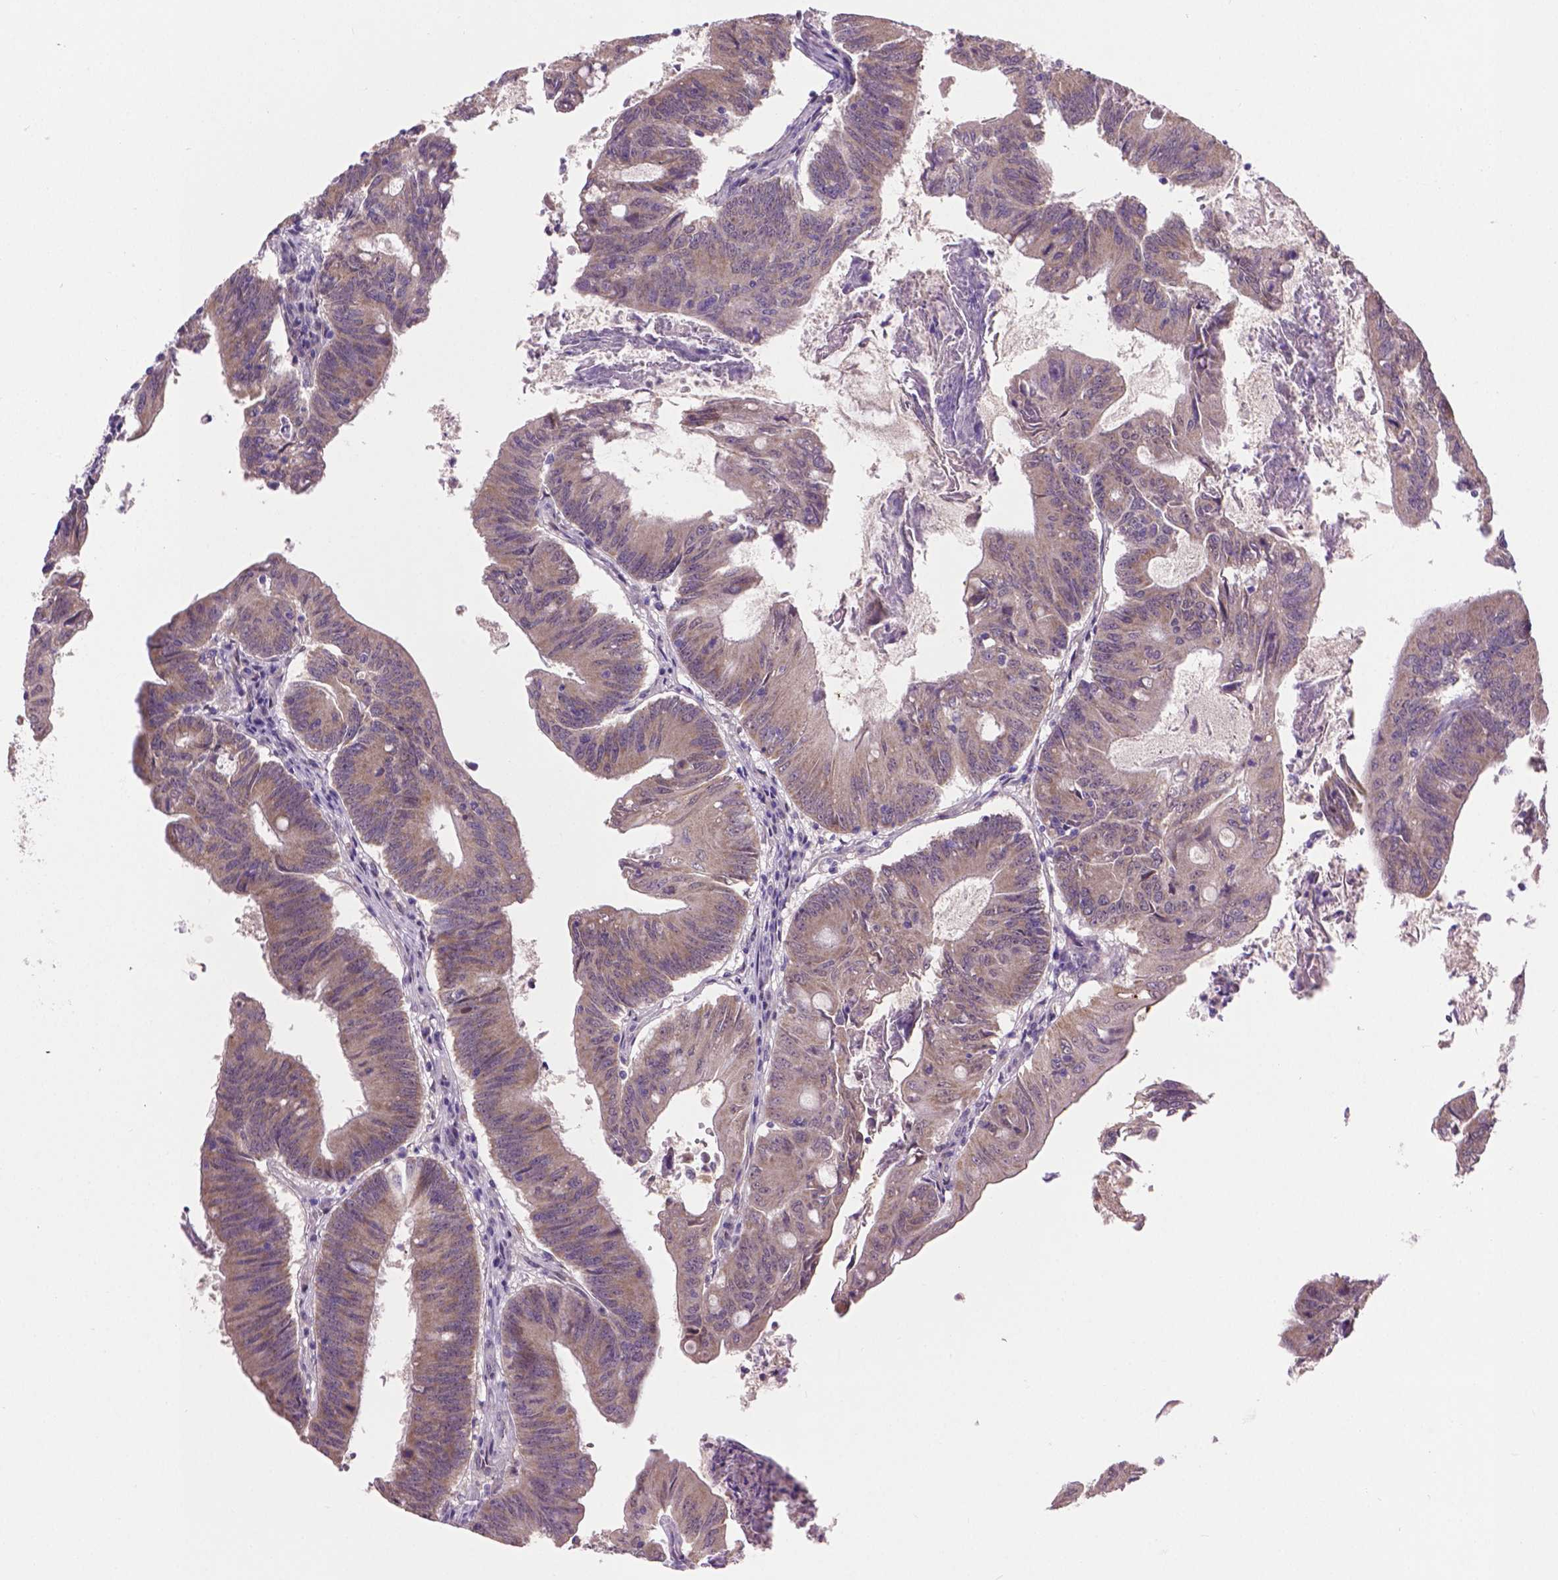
{"staining": {"intensity": "negative", "quantity": "none", "location": "none"}, "tissue": "colorectal cancer", "cell_type": "Tumor cells", "image_type": "cancer", "snomed": [{"axis": "morphology", "description": "Adenocarcinoma, NOS"}, {"axis": "topography", "description": "Colon"}], "caption": "Immunohistochemical staining of human colorectal cancer (adenocarcinoma) demonstrates no significant staining in tumor cells. (DAB immunohistochemistry with hematoxylin counter stain).", "gene": "IRF6", "patient": {"sex": "female", "age": 70}}